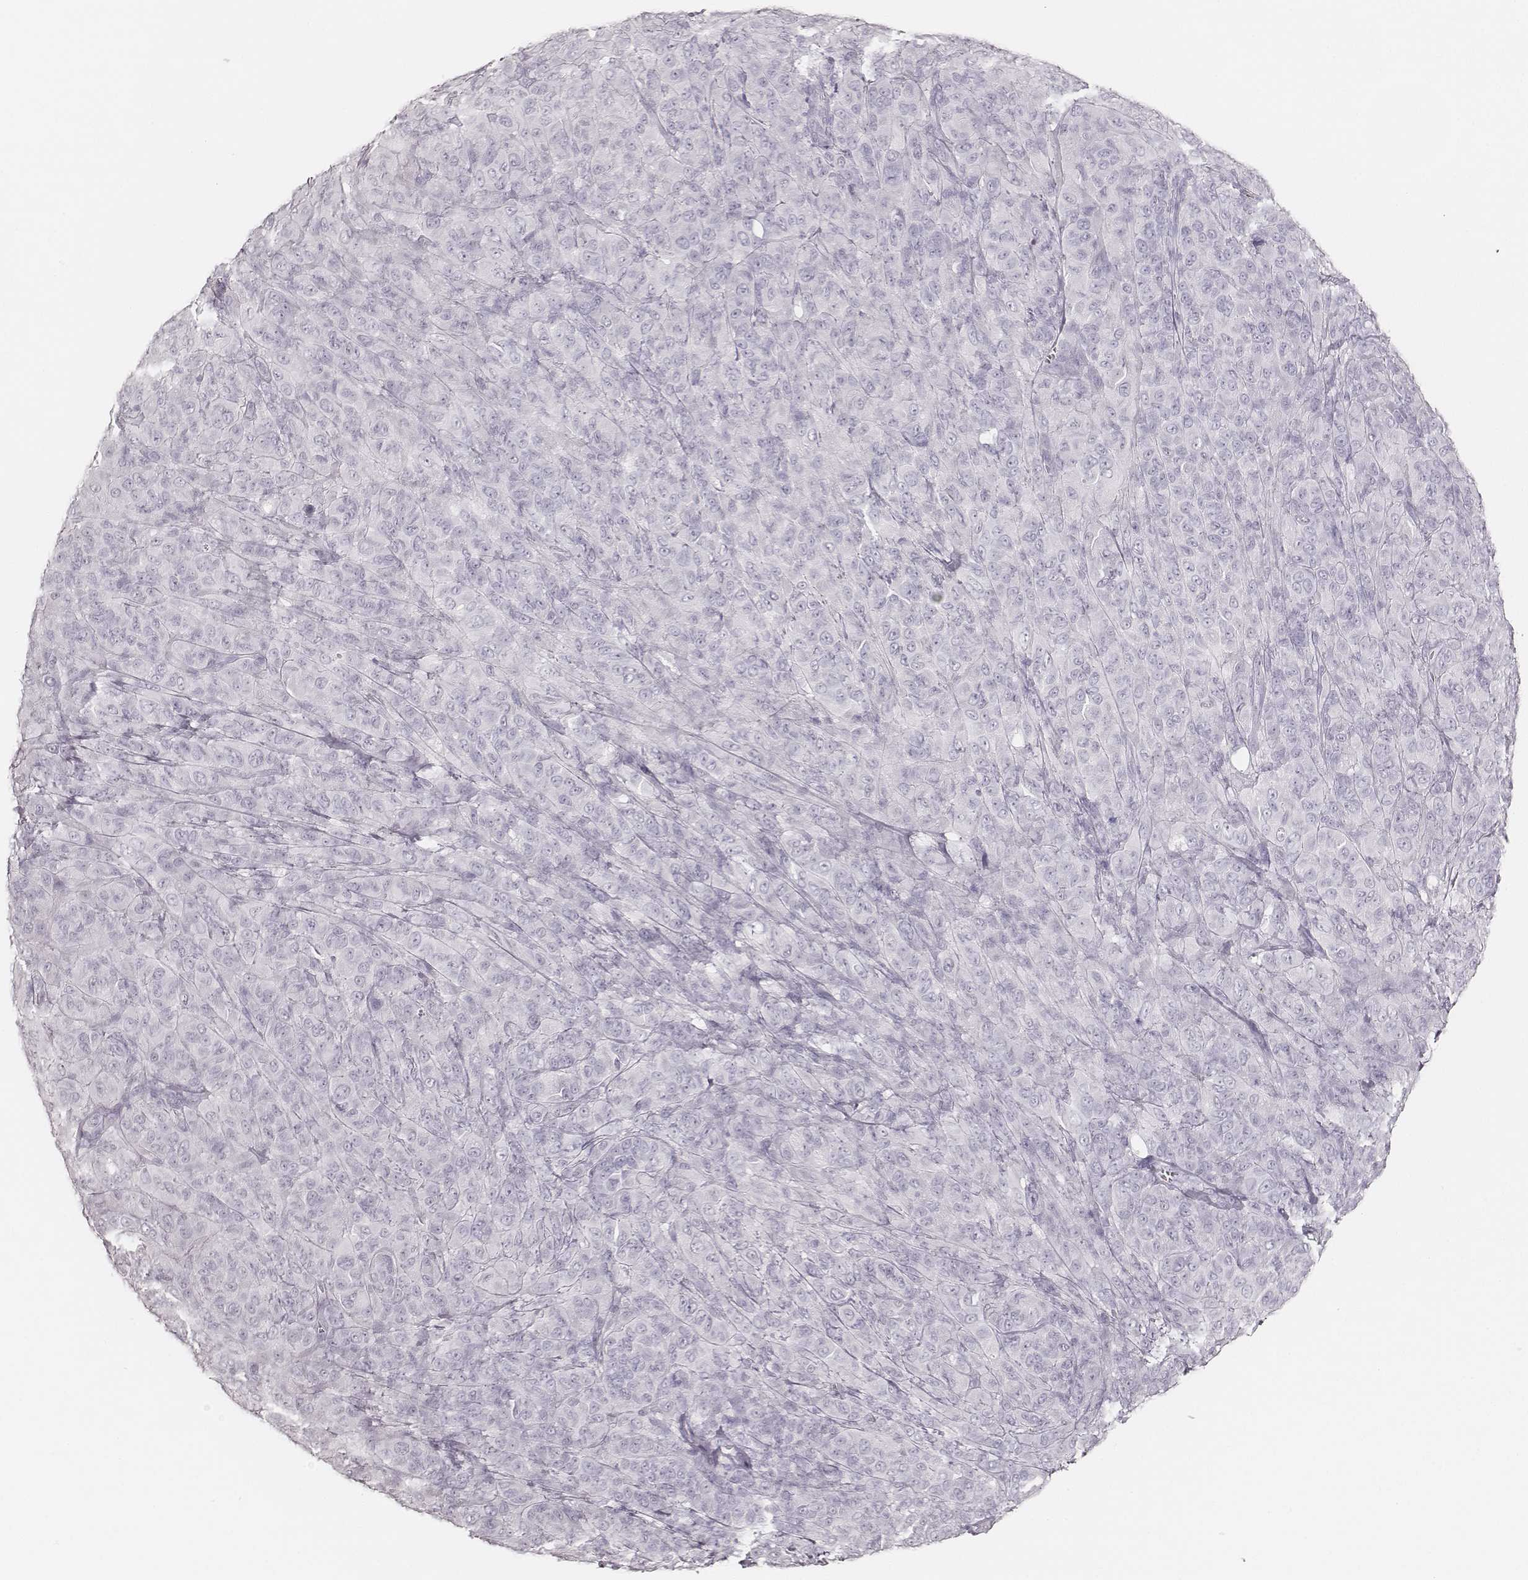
{"staining": {"intensity": "negative", "quantity": "none", "location": "none"}, "tissue": "melanoma", "cell_type": "Tumor cells", "image_type": "cancer", "snomed": [{"axis": "morphology", "description": "Malignant melanoma, NOS"}, {"axis": "topography", "description": "Skin"}], "caption": "This is a micrograph of immunohistochemistry staining of melanoma, which shows no staining in tumor cells. (DAB IHC, high magnification).", "gene": "KRT34", "patient": {"sex": "female", "age": 87}}